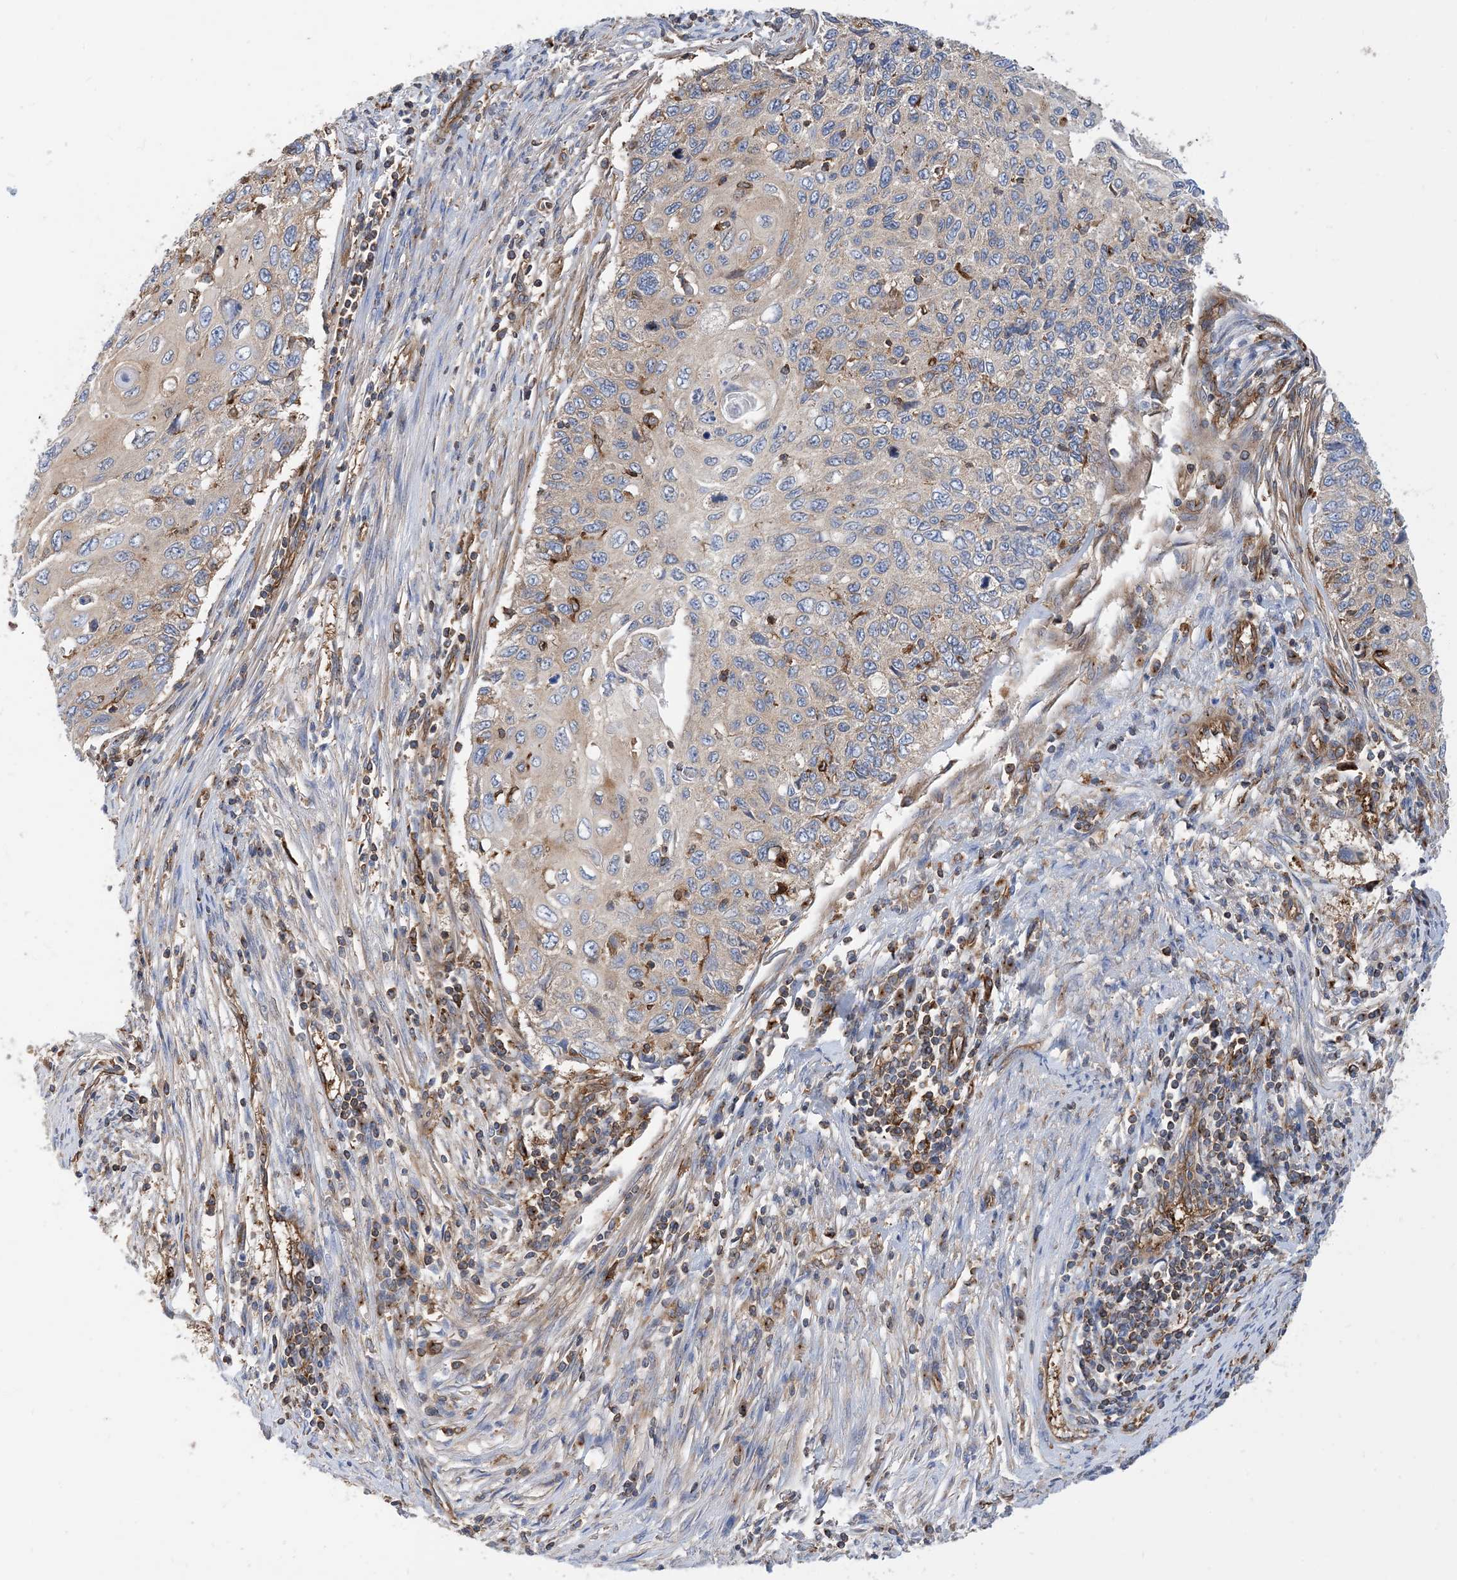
{"staining": {"intensity": "weak", "quantity": "<25%", "location": "cytoplasmic/membranous"}, "tissue": "cervical cancer", "cell_type": "Tumor cells", "image_type": "cancer", "snomed": [{"axis": "morphology", "description": "Squamous cell carcinoma, NOS"}, {"axis": "topography", "description": "Cervix"}], "caption": "This is a photomicrograph of immunohistochemistry staining of cervical cancer, which shows no positivity in tumor cells. (IHC, brightfield microscopy, high magnification).", "gene": "DYNC1LI1", "patient": {"sex": "female", "age": 70}}